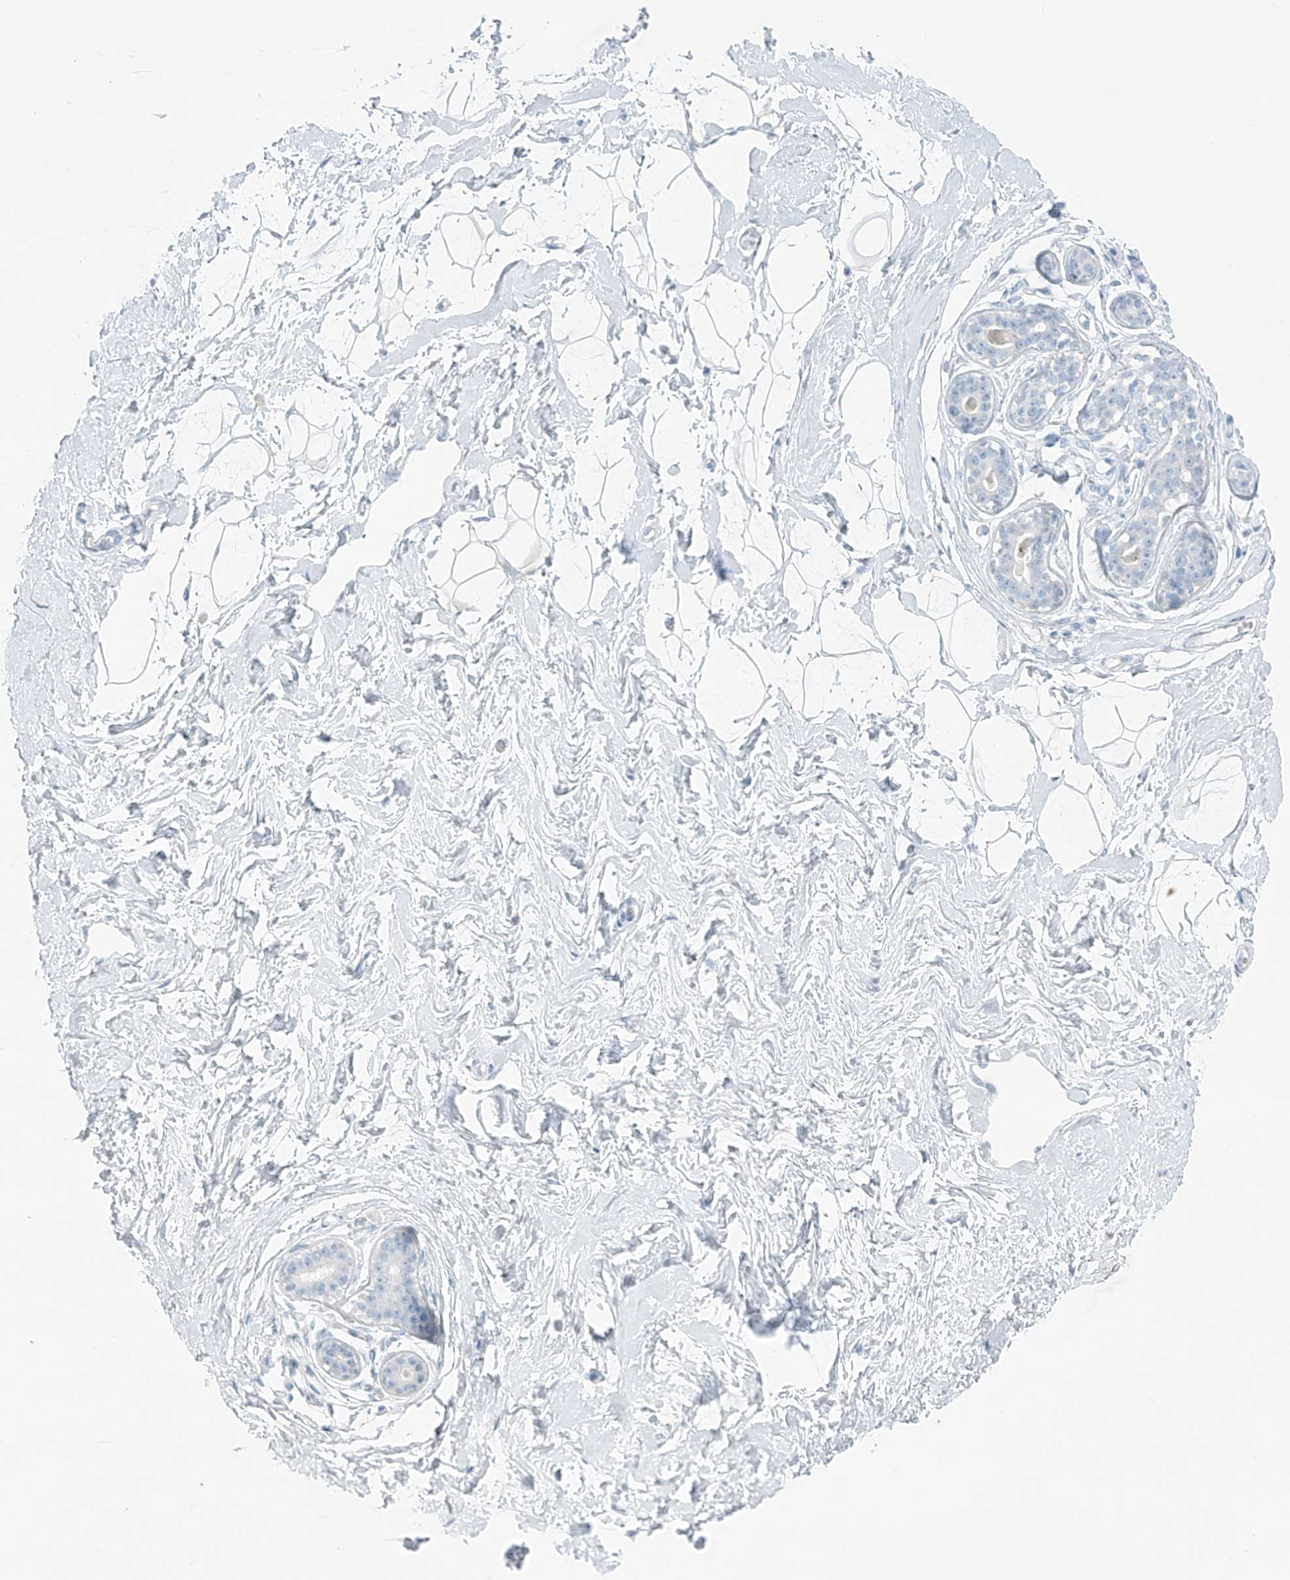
{"staining": {"intensity": "negative", "quantity": "none", "location": "none"}, "tissue": "breast", "cell_type": "Adipocytes", "image_type": "normal", "snomed": [{"axis": "morphology", "description": "Normal tissue, NOS"}, {"axis": "morphology", "description": "Adenoma, NOS"}, {"axis": "topography", "description": "Breast"}], "caption": "Immunohistochemistry image of normal human breast stained for a protein (brown), which shows no staining in adipocytes.", "gene": "SLC25A43", "patient": {"sex": "female", "age": 23}}